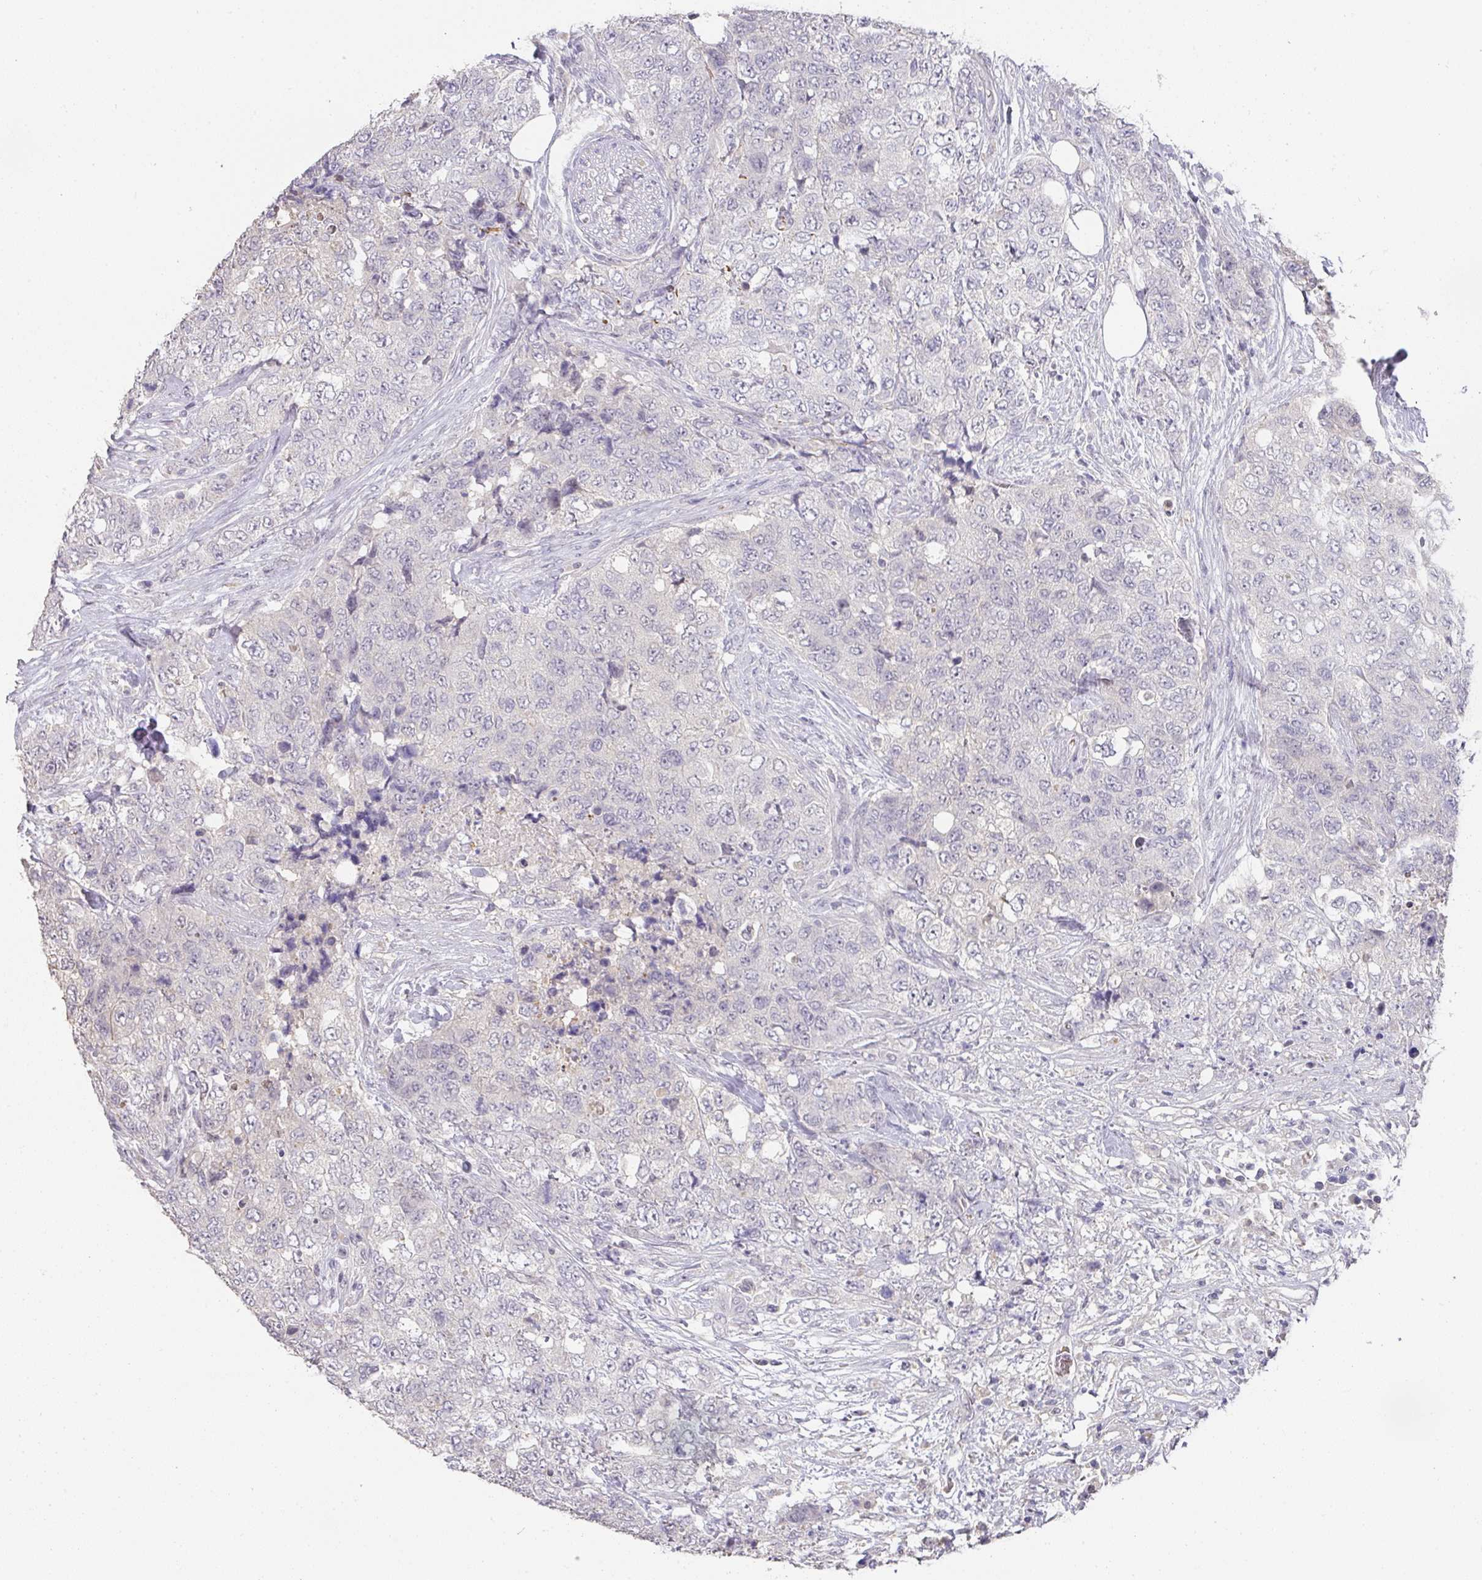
{"staining": {"intensity": "negative", "quantity": "none", "location": "none"}, "tissue": "urothelial cancer", "cell_type": "Tumor cells", "image_type": "cancer", "snomed": [{"axis": "morphology", "description": "Urothelial carcinoma, High grade"}, {"axis": "topography", "description": "Urinary bladder"}], "caption": "Histopathology image shows no significant protein staining in tumor cells of urothelial carcinoma (high-grade). (DAB (3,3'-diaminobenzidine) immunohistochemistry (IHC) with hematoxylin counter stain).", "gene": "FOXN4", "patient": {"sex": "female", "age": 78}}